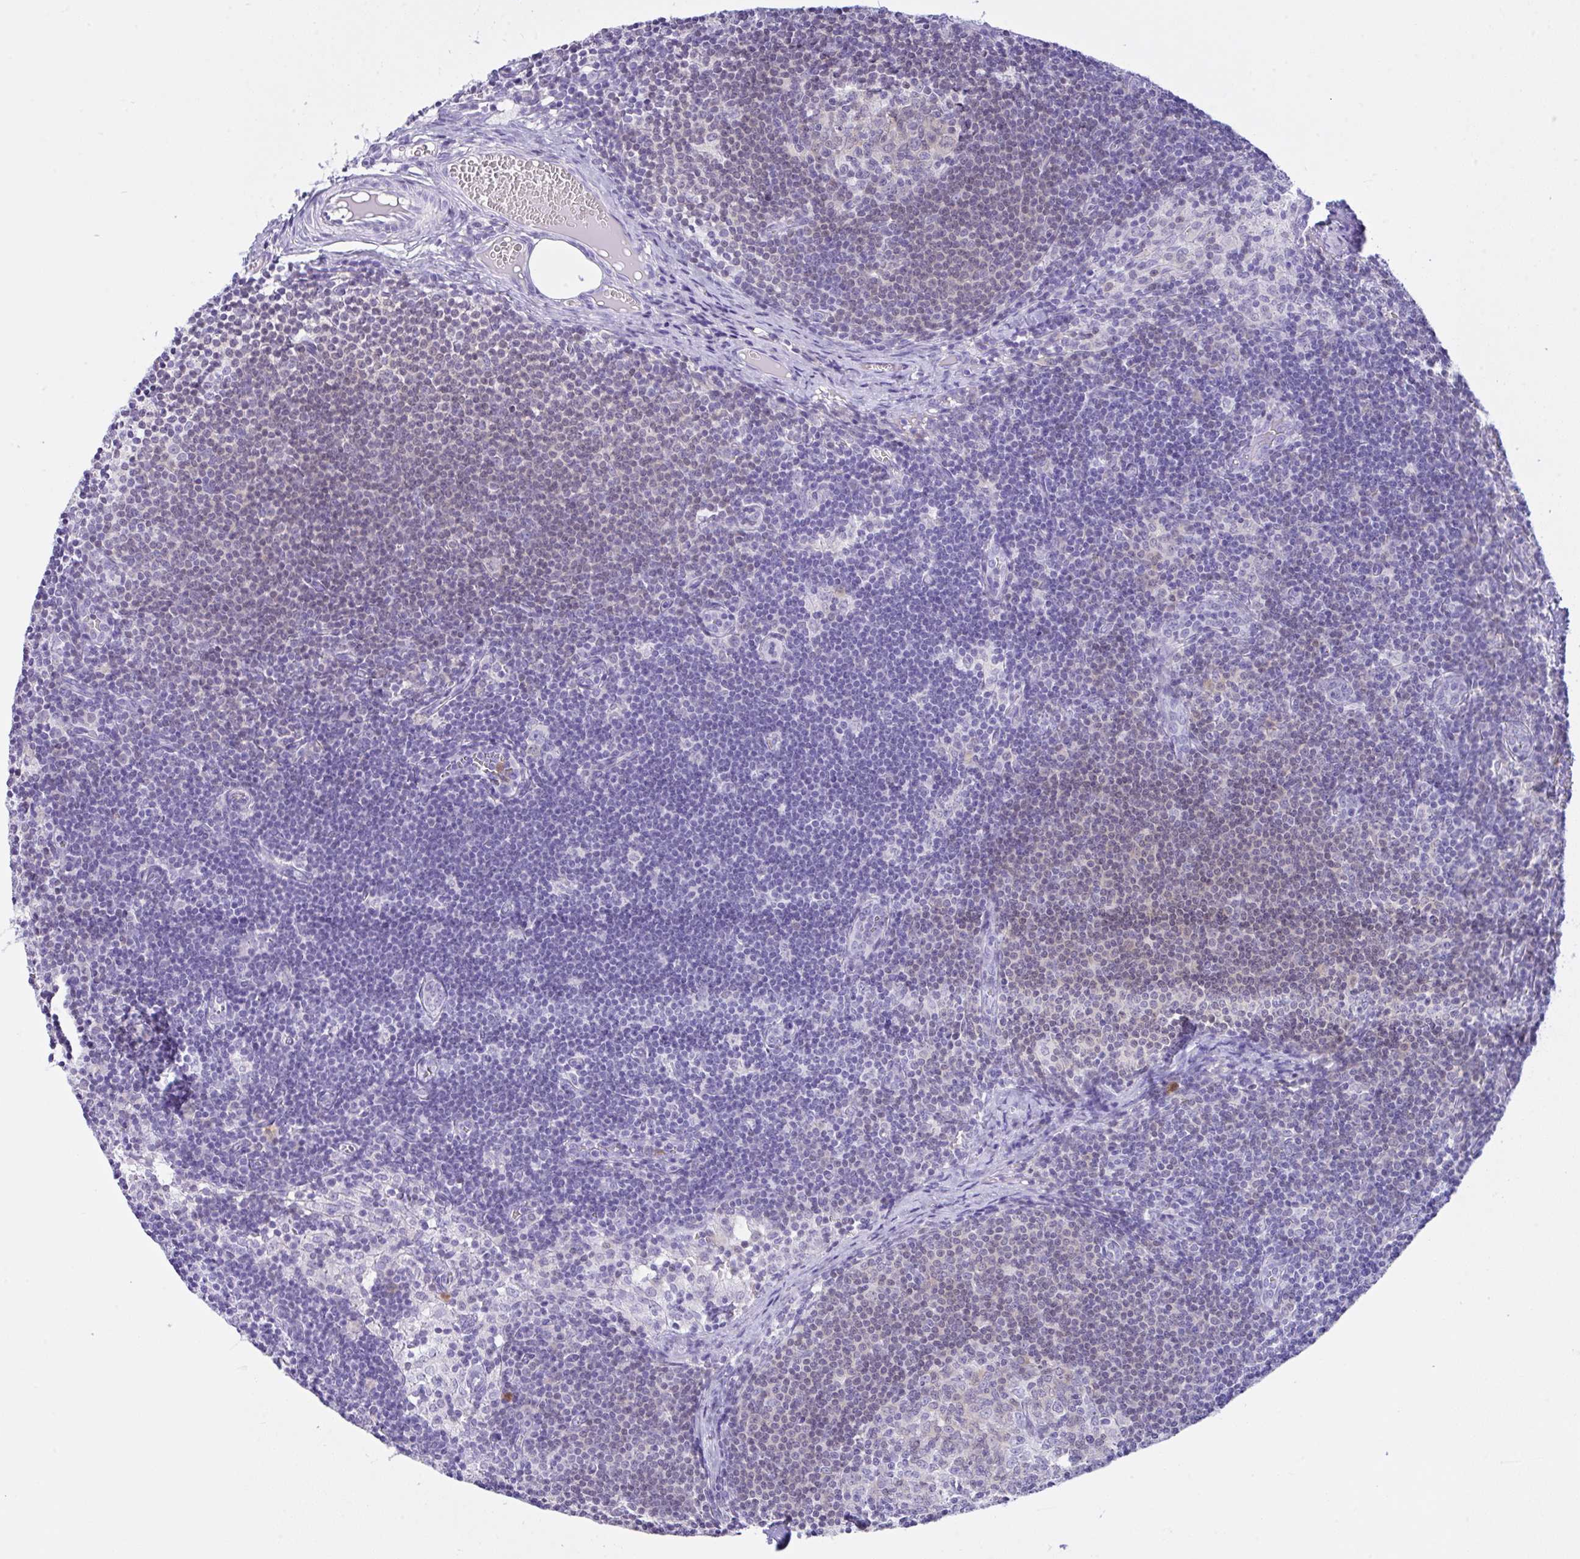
{"staining": {"intensity": "negative", "quantity": "none", "location": "none"}, "tissue": "lymph node", "cell_type": "Germinal center cells", "image_type": "normal", "snomed": [{"axis": "morphology", "description": "Normal tissue, NOS"}, {"axis": "topography", "description": "Lymph node"}], "caption": "An immunohistochemistry (IHC) photomicrograph of normal lymph node is shown. There is no staining in germinal center cells of lymph node. (Brightfield microscopy of DAB IHC at high magnification).", "gene": "NCF1", "patient": {"sex": "female", "age": 31}}